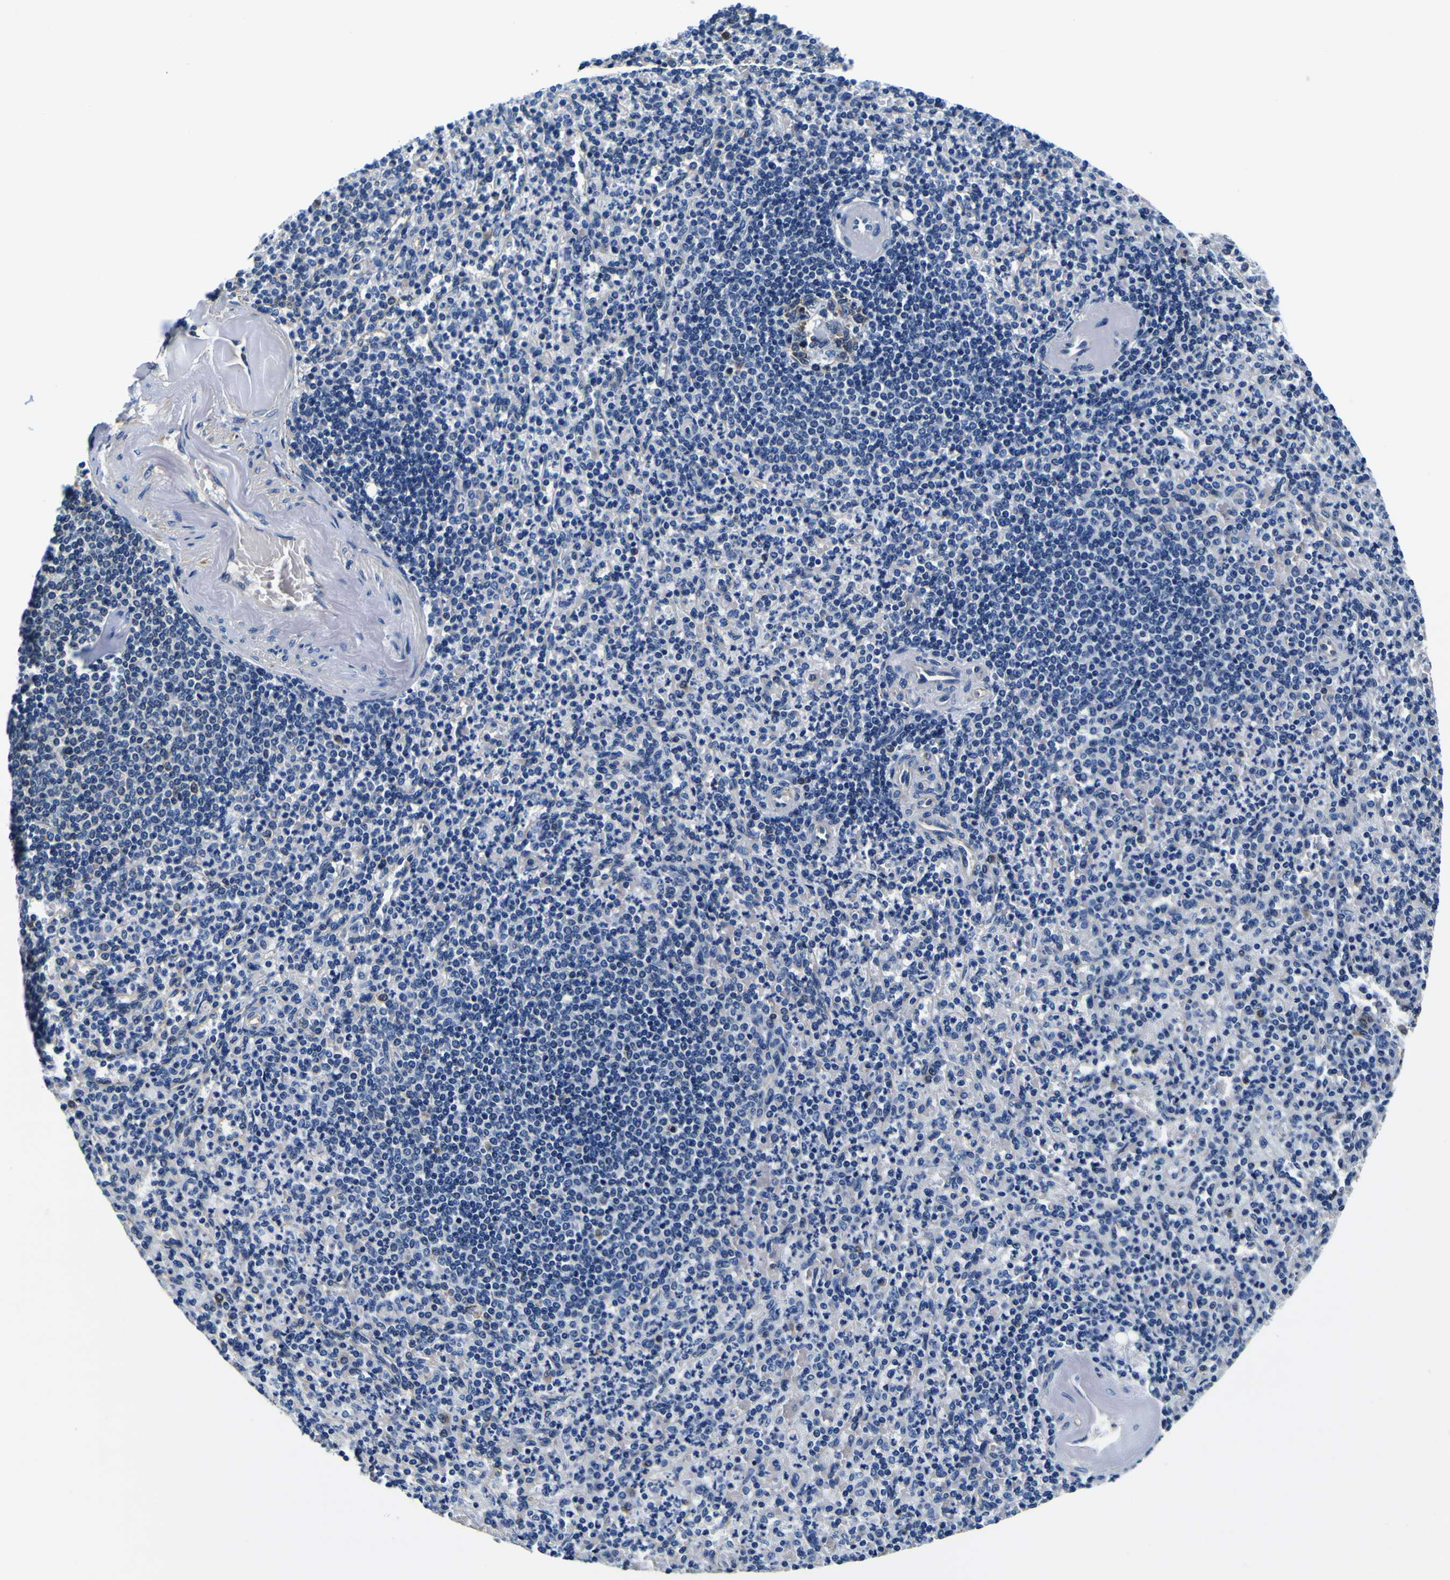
{"staining": {"intensity": "weak", "quantity": "<25%", "location": "cytoplasmic/membranous"}, "tissue": "spleen", "cell_type": "Cells in red pulp", "image_type": "normal", "snomed": [{"axis": "morphology", "description": "Normal tissue, NOS"}, {"axis": "topography", "description": "Spleen"}], "caption": "Cells in red pulp show no significant protein staining in benign spleen. The staining is performed using DAB (3,3'-diaminobenzidine) brown chromogen with nuclei counter-stained in using hematoxylin.", "gene": "TUBA1B", "patient": {"sex": "female", "age": 74}}